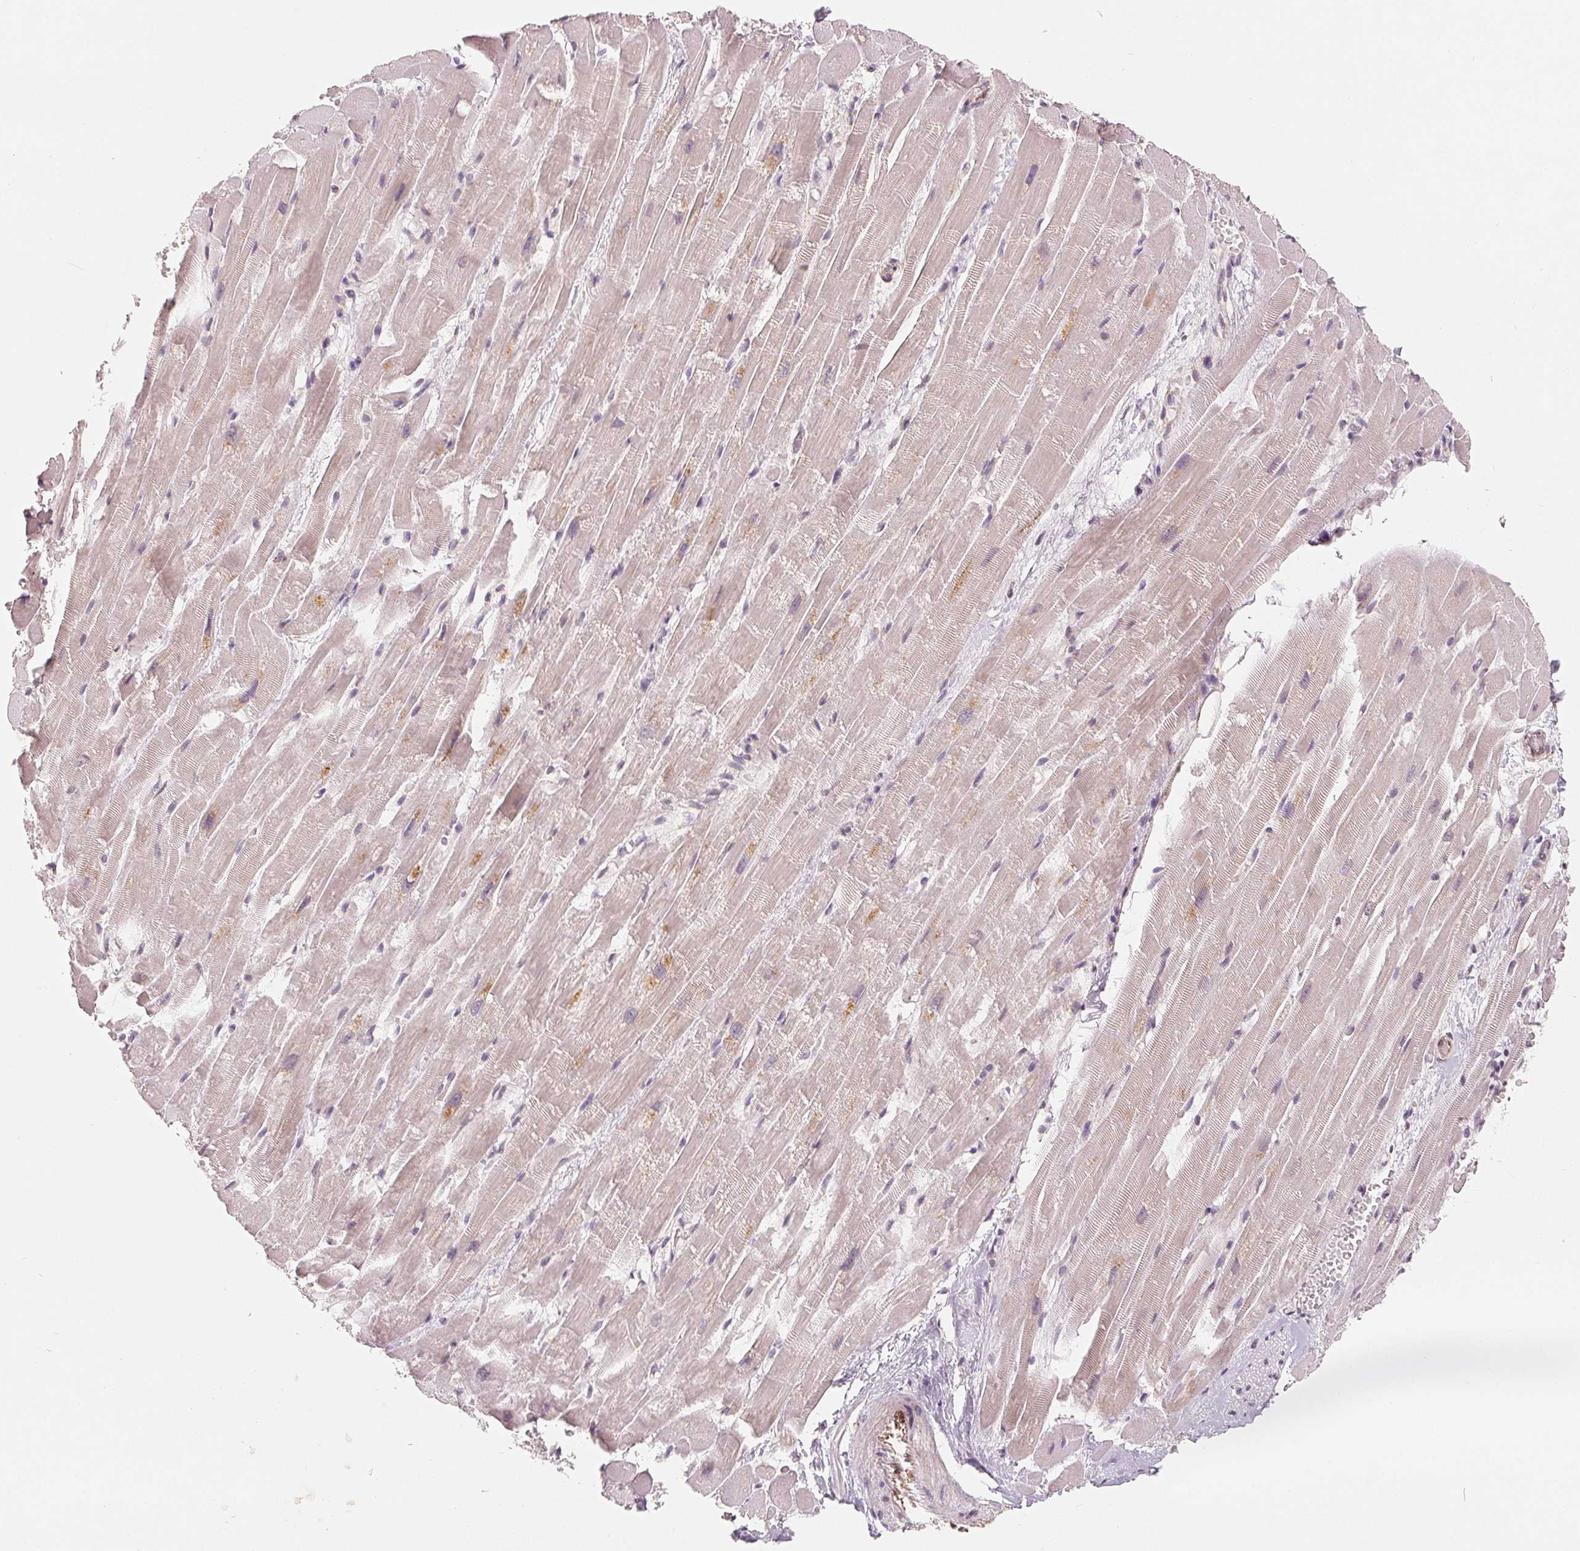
{"staining": {"intensity": "weak", "quantity": "25%-75%", "location": "cytoplasmic/membranous"}, "tissue": "heart muscle", "cell_type": "Cardiomyocytes", "image_type": "normal", "snomed": [{"axis": "morphology", "description": "Normal tissue, NOS"}, {"axis": "topography", "description": "Heart"}], "caption": "An IHC photomicrograph of normal tissue is shown. Protein staining in brown labels weak cytoplasmic/membranous positivity in heart muscle within cardiomyocytes. The staining was performed using DAB, with brown indicating positive protein expression. Nuclei are stained blue with hematoxylin.", "gene": "TMSB15B", "patient": {"sex": "male", "age": 37}}